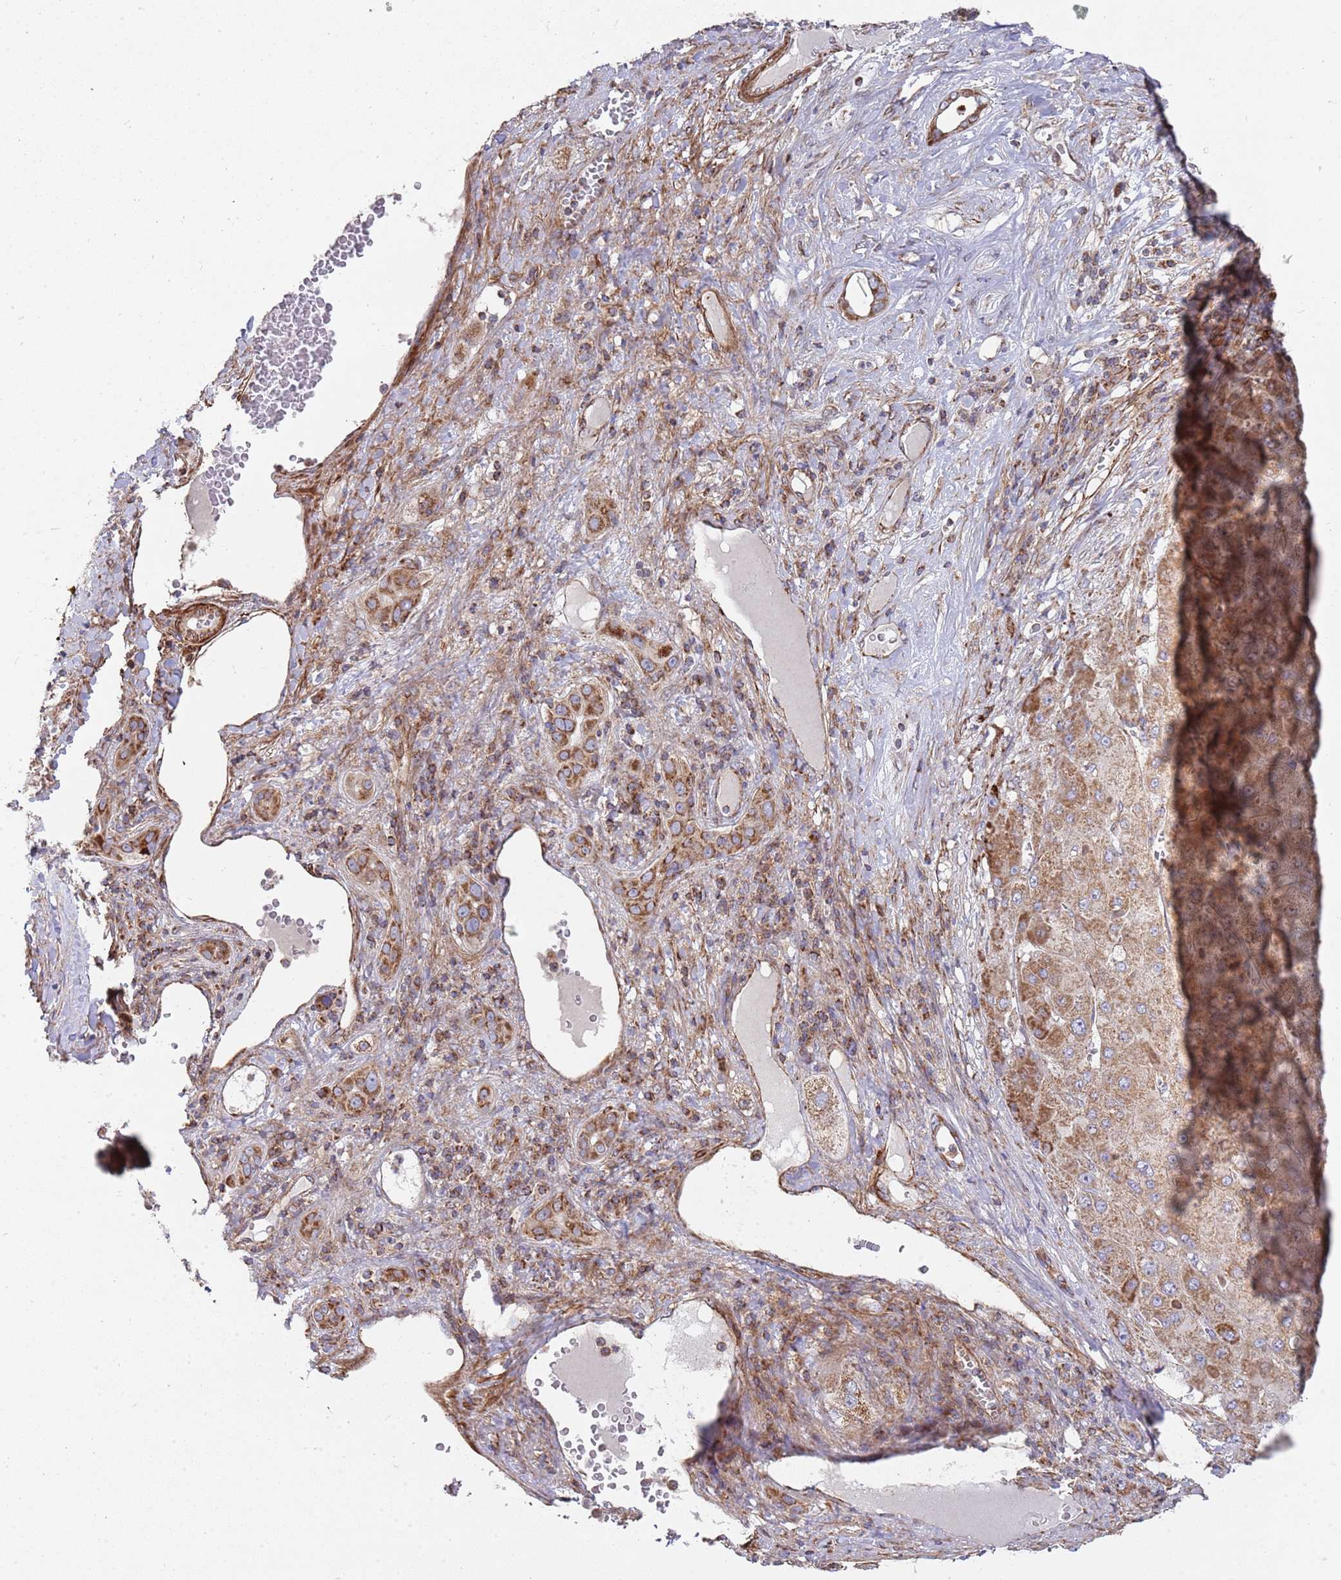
{"staining": {"intensity": "moderate", "quantity": ">75%", "location": "cytoplasmic/membranous"}, "tissue": "liver cancer", "cell_type": "Tumor cells", "image_type": "cancer", "snomed": [{"axis": "morphology", "description": "Carcinoma, Hepatocellular, NOS"}, {"axis": "topography", "description": "Liver"}], "caption": "The image exhibits staining of liver cancer (hepatocellular carcinoma), revealing moderate cytoplasmic/membranous protein staining (brown color) within tumor cells.", "gene": "WDFY3", "patient": {"sex": "female", "age": 73}}